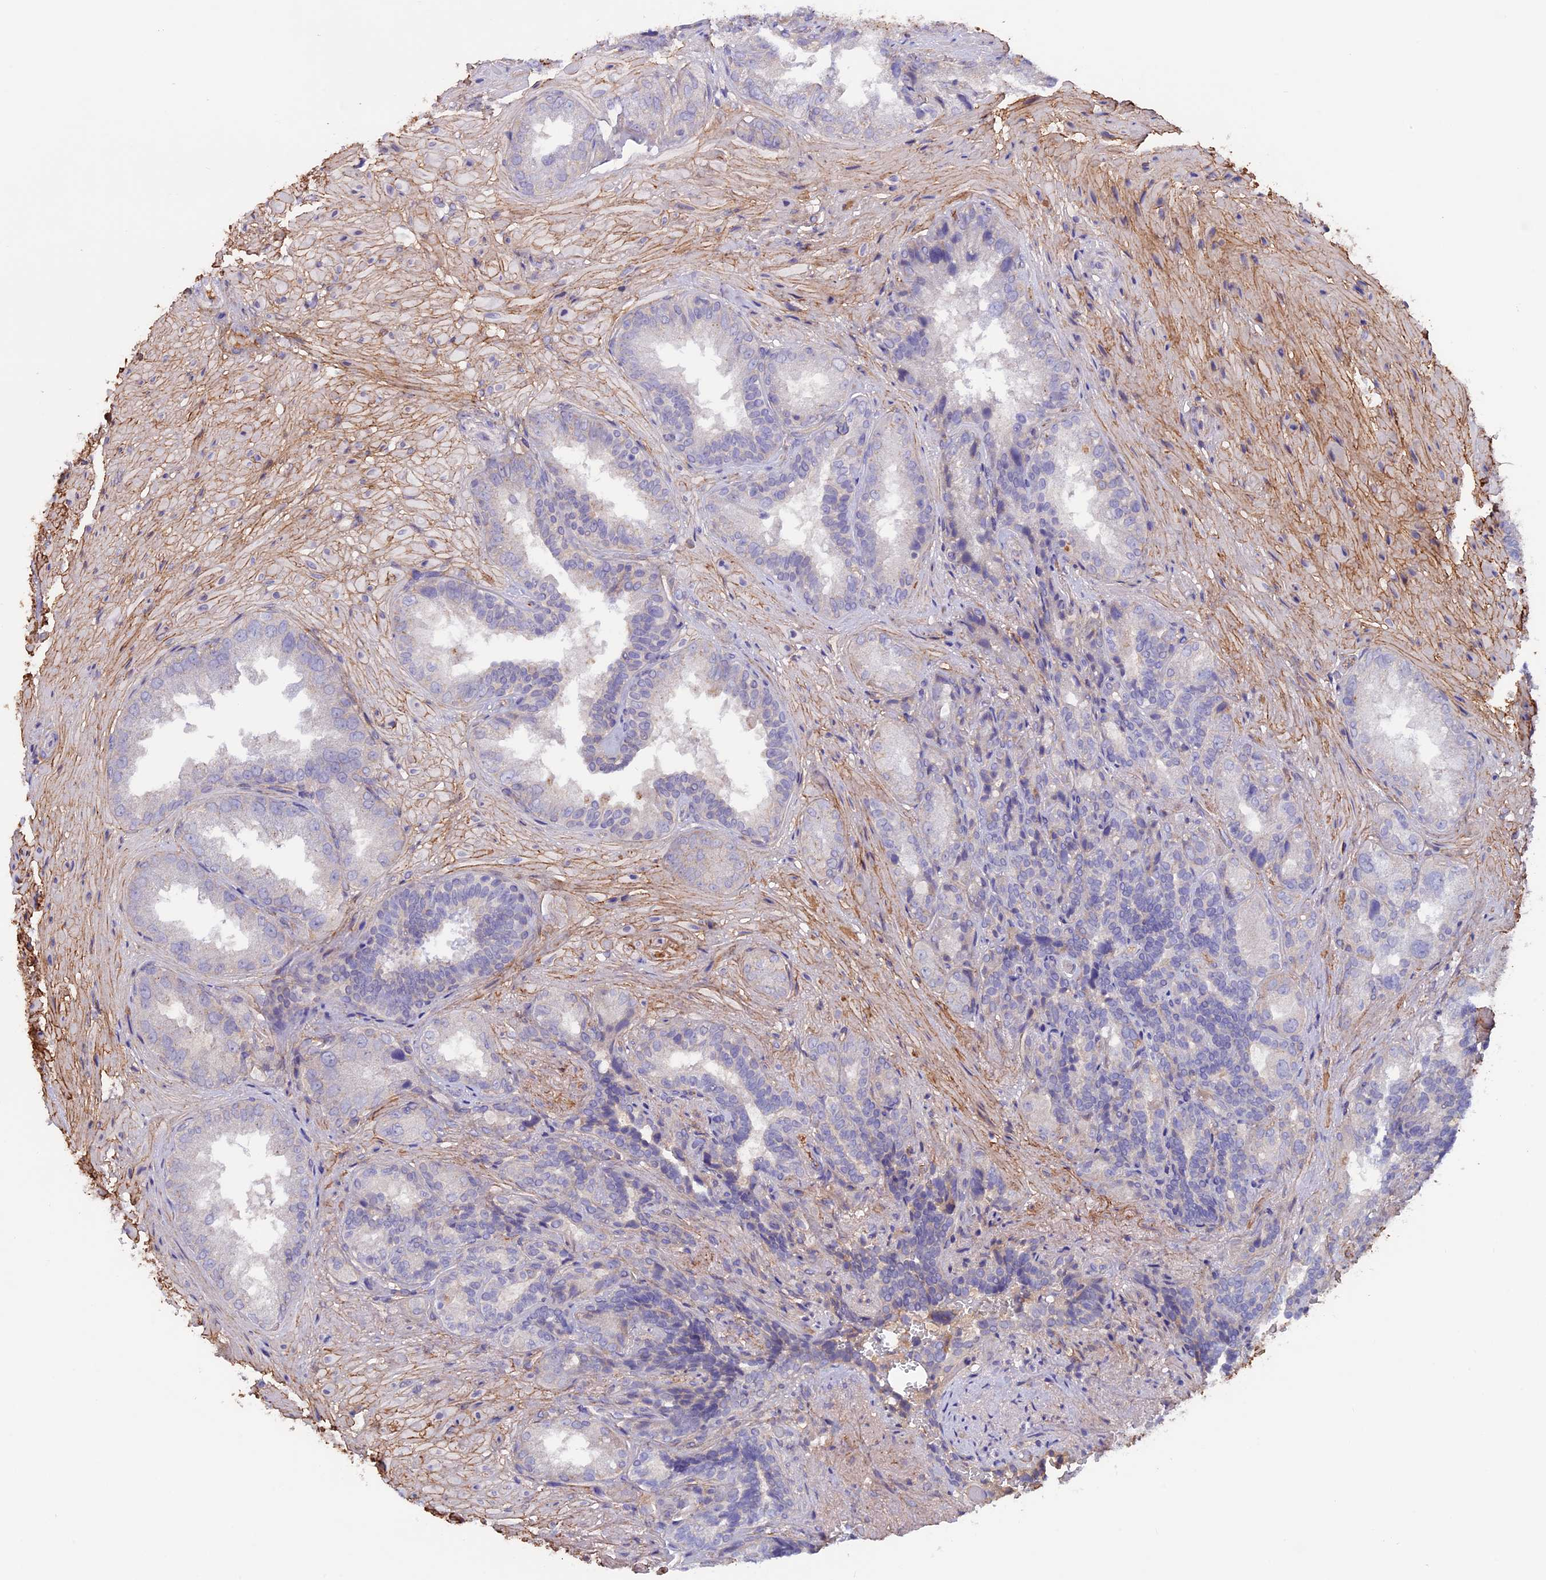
{"staining": {"intensity": "negative", "quantity": "none", "location": "none"}, "tissue": "seminal vesicle", "cell_type": "Glandular cells", "image_type": "normal", "snomed": [{"axis": "morphology", "description": "Normal tissue, NOS"}, {"axis": "topography", "description": "Seminal veicle"}, {"axis": "topography", "description": "Peripheral nerve tissue"}], "caption": "The image reveals no significant staining in glandular cells of seminal vesicle. (Brightfield microscopy of DAB IHC at high magnification).", "gene": "COL4A3", "patient": {"sex": "male", "age": 63}}